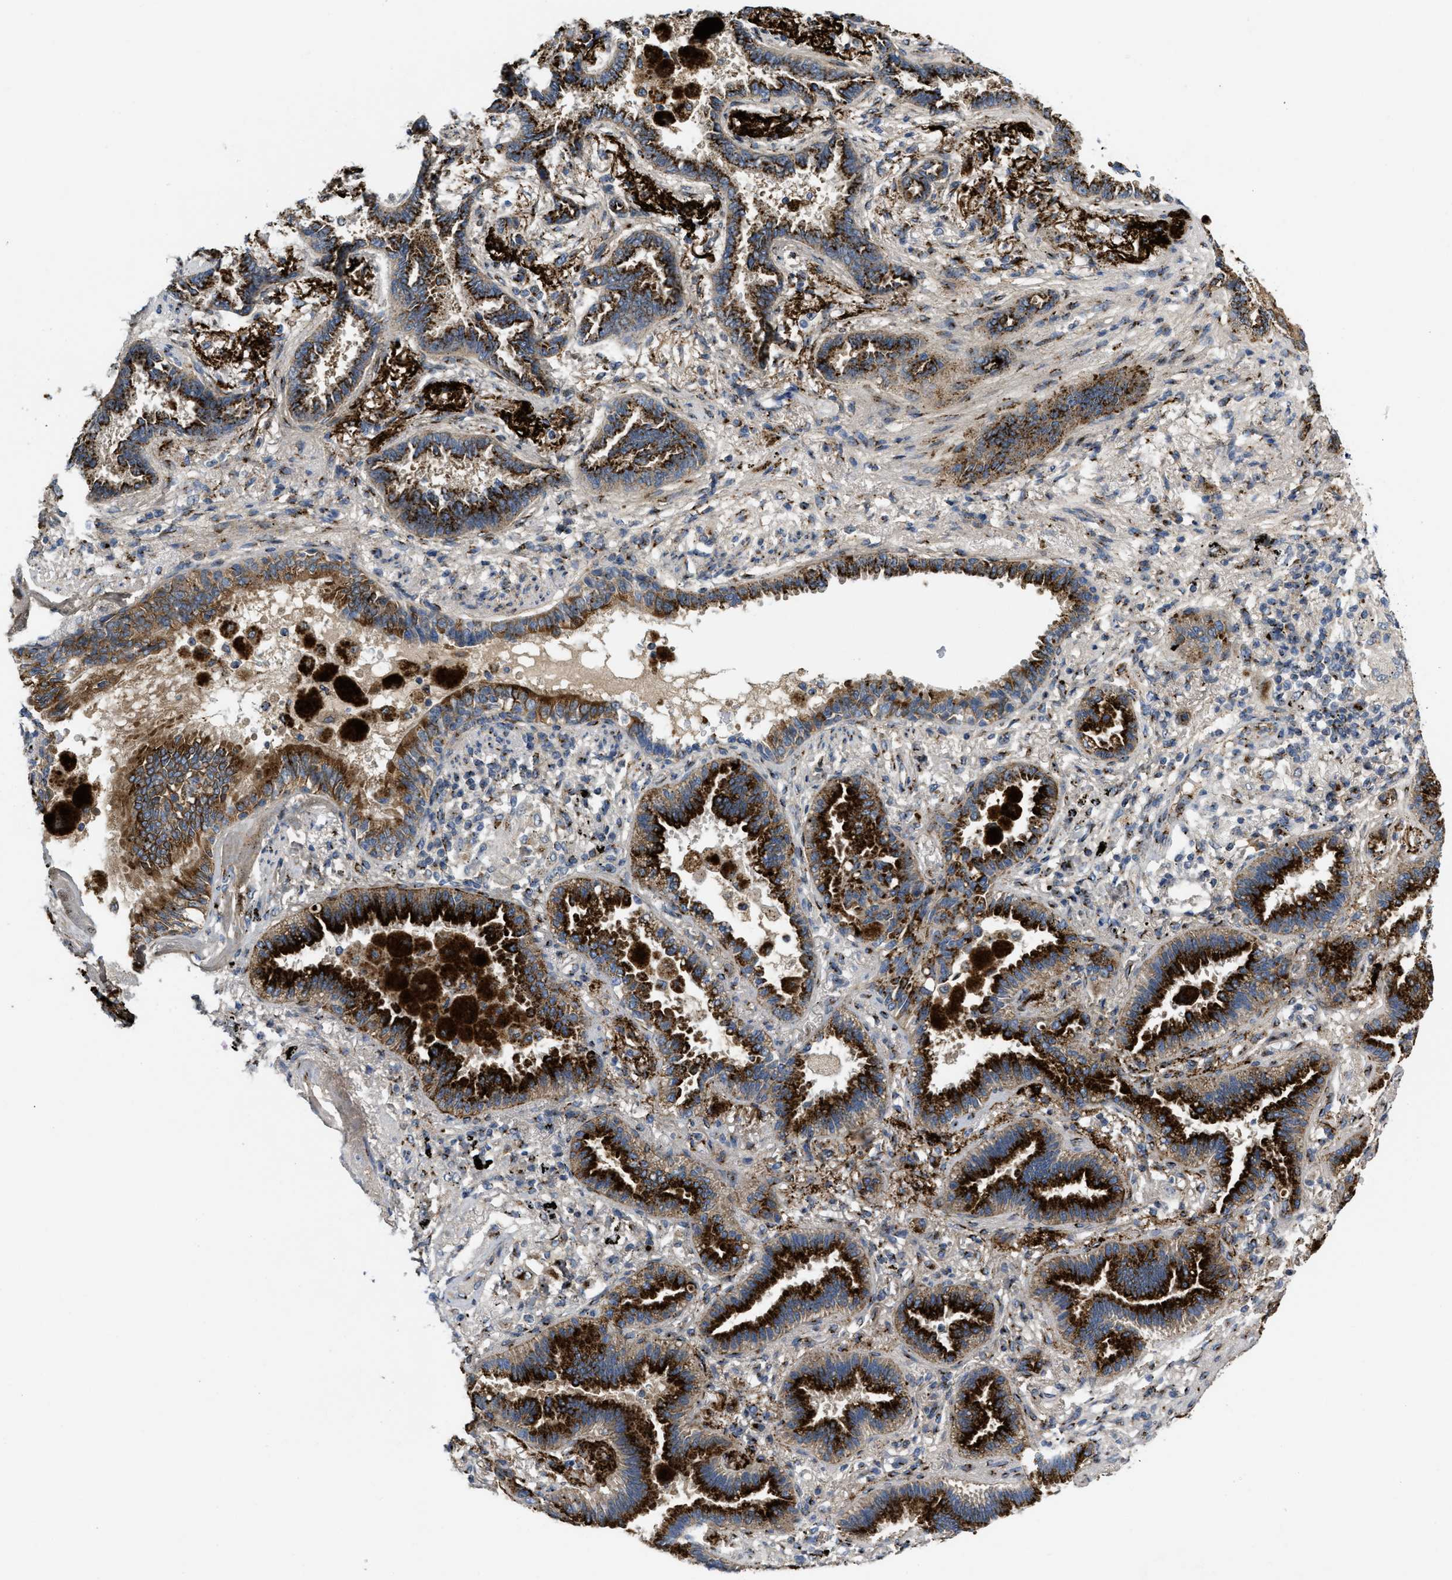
{"staining": {"intensity": "strong", "quantity": ">75%", "location": "cytoplasmic/membranous"}, "tissue": "lung cancer", "cell_type": "Tumor cells", "image_type": "cancer", "snomed": [{"axis": "morphology", "description": "Normal tissue, NOS"}, {"axis": "morphology", "description": "Adenocarcinoma, NOS"}, {"axis": "topography", "description": "Lung"}], "caption": "The histopathology image reveals a brown stain indicating the presence of a protein in the cytoplasmic/membranous of tumor cells in lung cancer.", "gene": "ZNF70", "patient": {"sex": "male", "age": 59}}